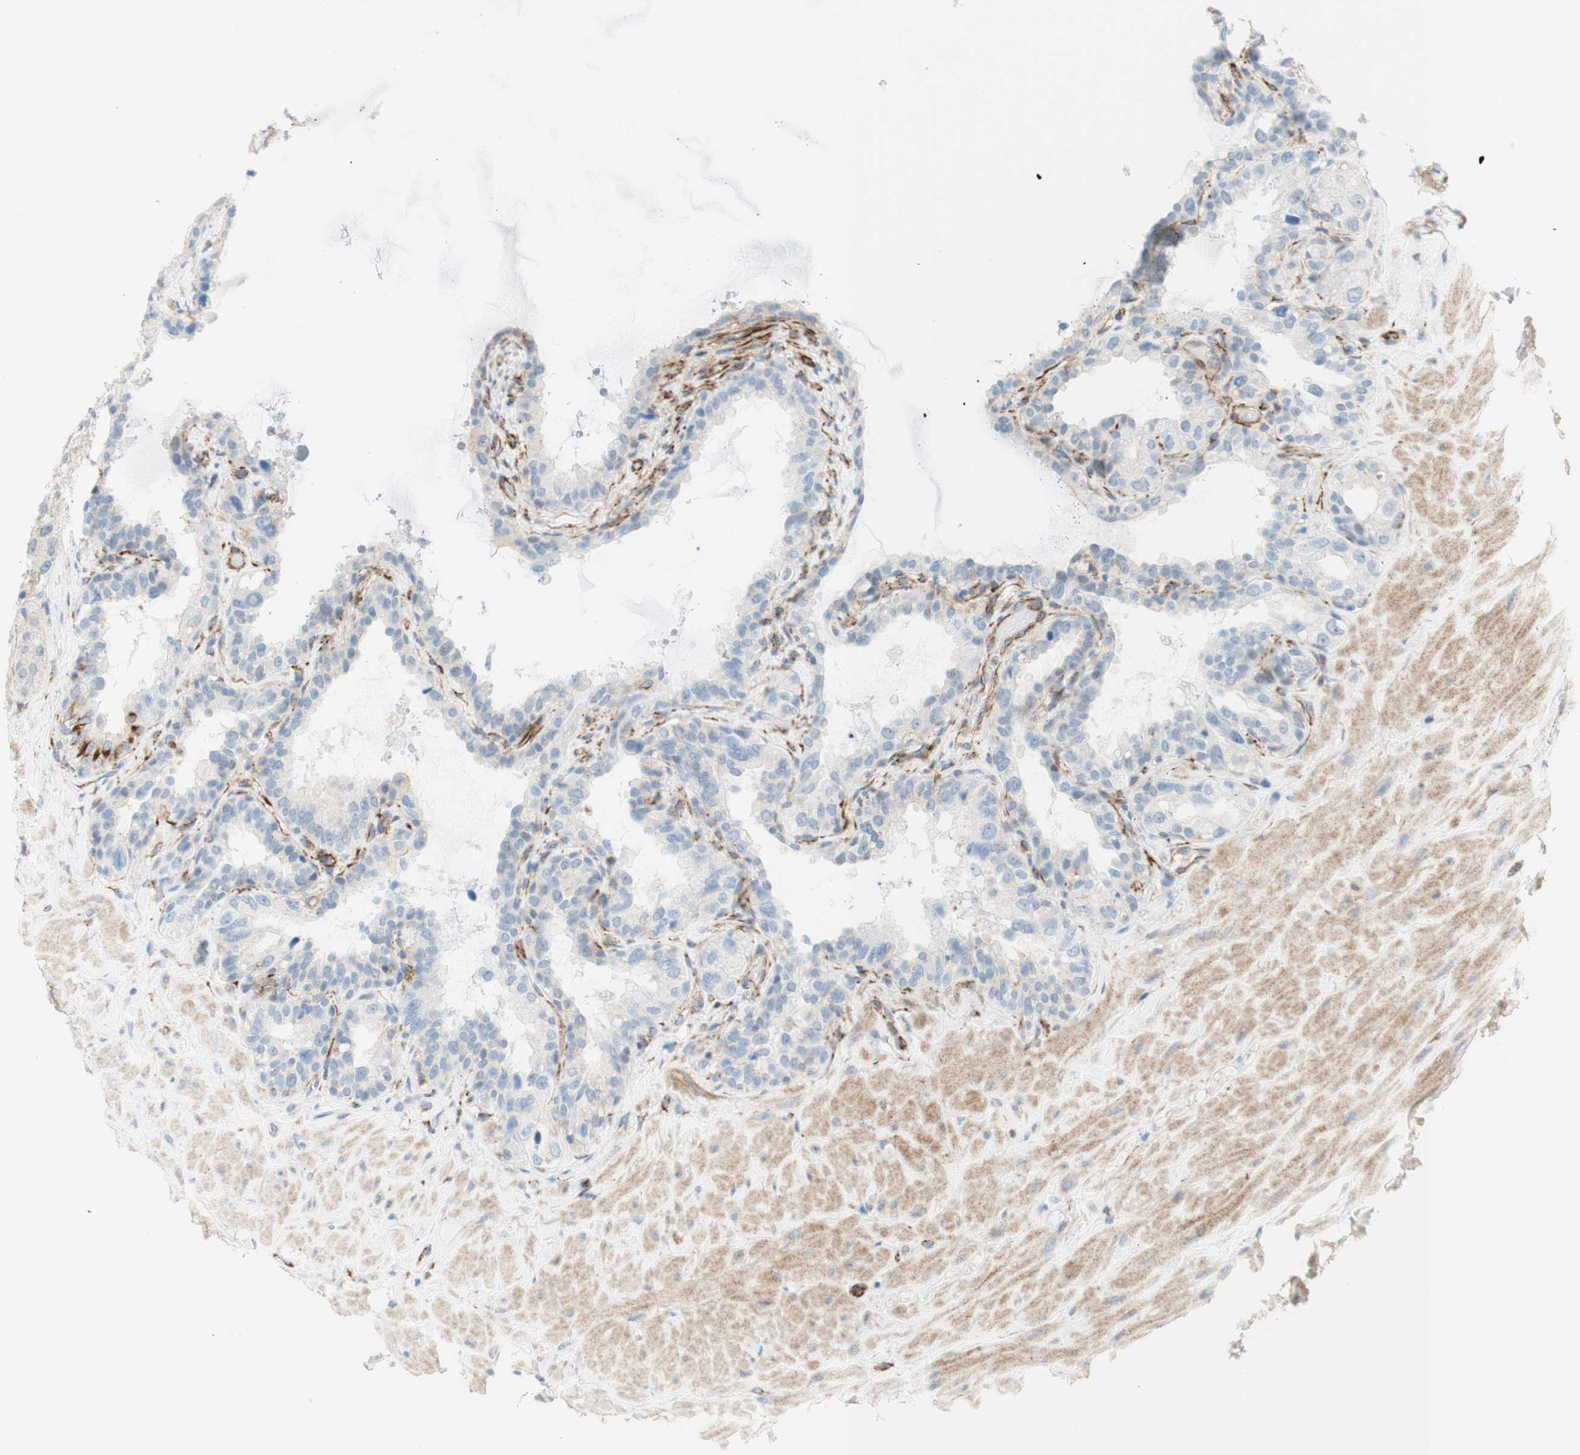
{"staining": {"intensity": "negative", "quantity": "none", "location": "none"}, "tissue": "seminal vesicle", "cell_type": "Glandular cells", "image_type": "normal", "snomed": [{"axis": "morphology", "description": "Normal tissue, NOS"}, {"axis": "topography", "description": "Seminal veicle"}], "caption": "Seminal vesicle stained for a protein using immunohistochemistry (IHC) shows no expression glandular cells.", "gene": "POU2AF1", "patient": {"sex": "male", "age": 68}}